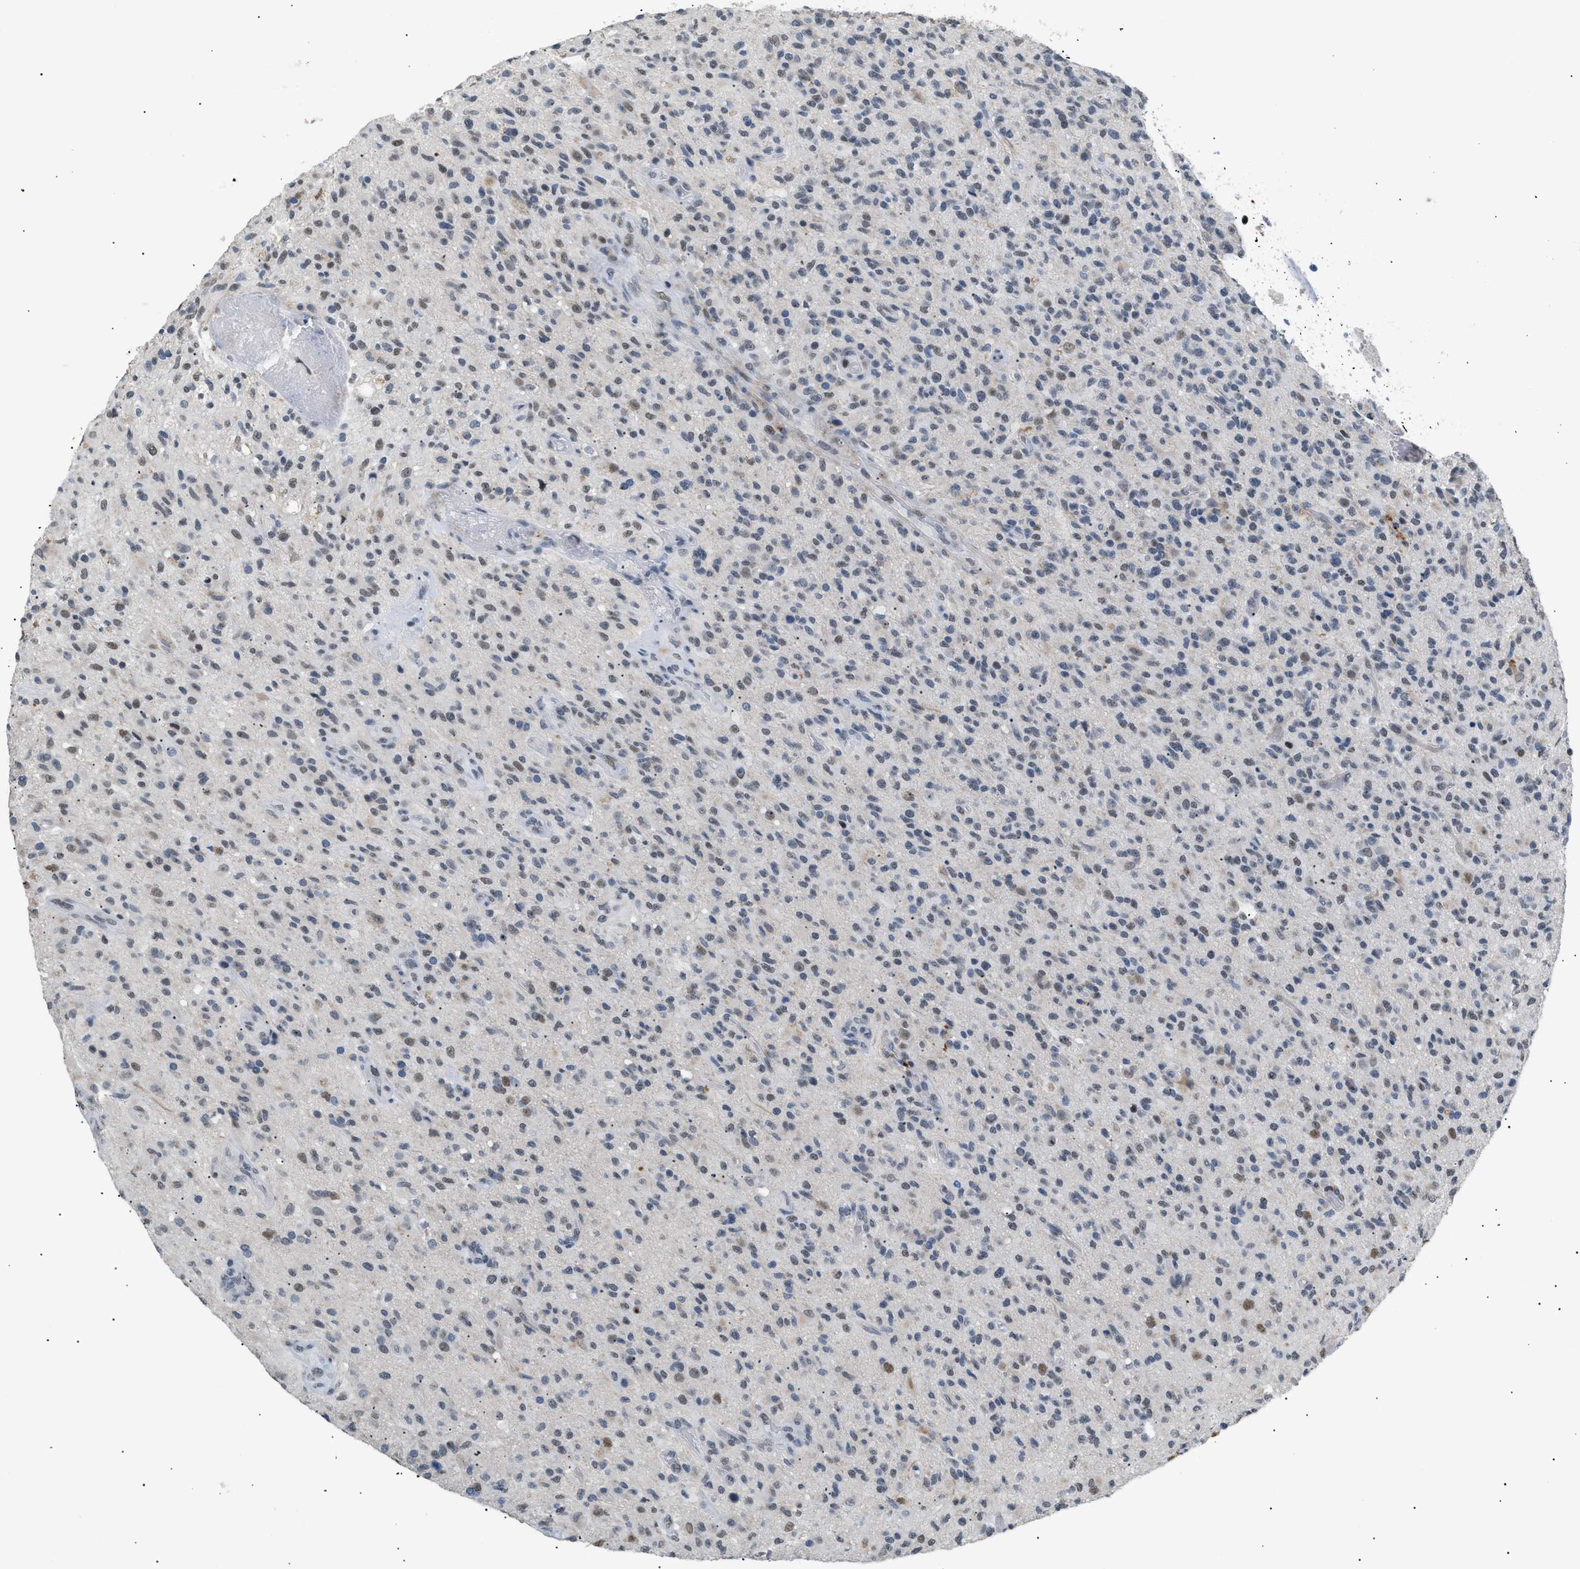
{"staining": {"intensity": "weak", "quantity": "<25%", "location": "nuclear"}, "tissue": "glioma", "cell_type": "Tumor cells", "image_type": "cancer", "snomed": [{"axis": "morphology", "description": "Glioma, malignant, High grade"}, {"axis": "topography", "description": "Brain"}], "caption": "High magnification brightfield microscopy of glioma stained with DAB (3,3'-diaminobenzidine) (brown) and counterstained with hematoxylin (blue): tumor cells show no significant staining.", "gene": "KCNC3", "patient": {"sex": "male", "age": 71}}